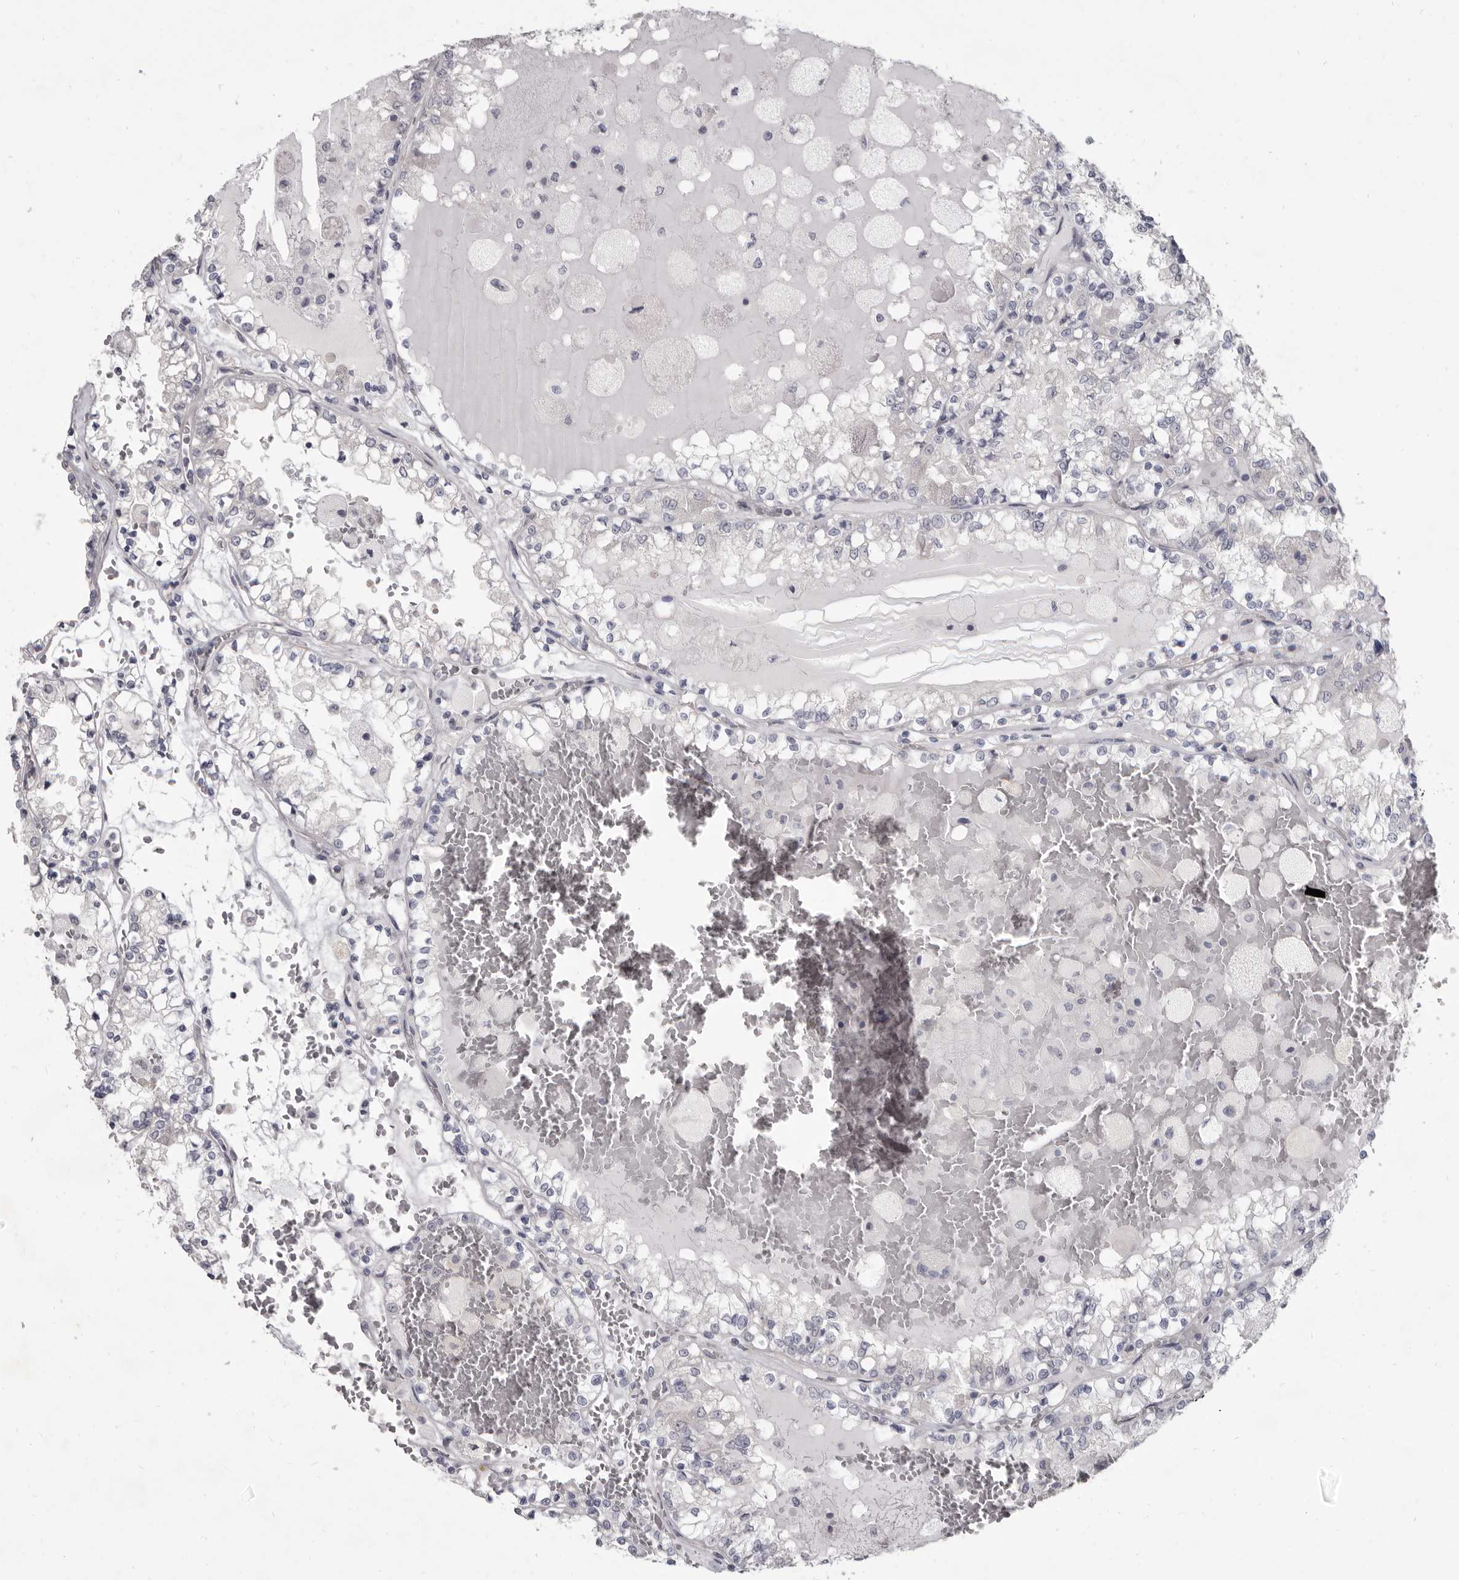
{"staining": {"intensity": "negative", "quantity": "none", "location": "none"}, "tissue": "renal cancer", "cell_type": "Tumor cells", "image_type": "cancer", "snomed": [{"axis": "morphology", "description": "Adenocarcinoma, NOS"}, {"axis": "topography", "description": "Kidney"}], "caption": "This is an IHC histopathology image of human renal cancer. There is no staining in tumor cells.", "gene": "GSK3B", "patient": {"sex": "female", "age": 56}}